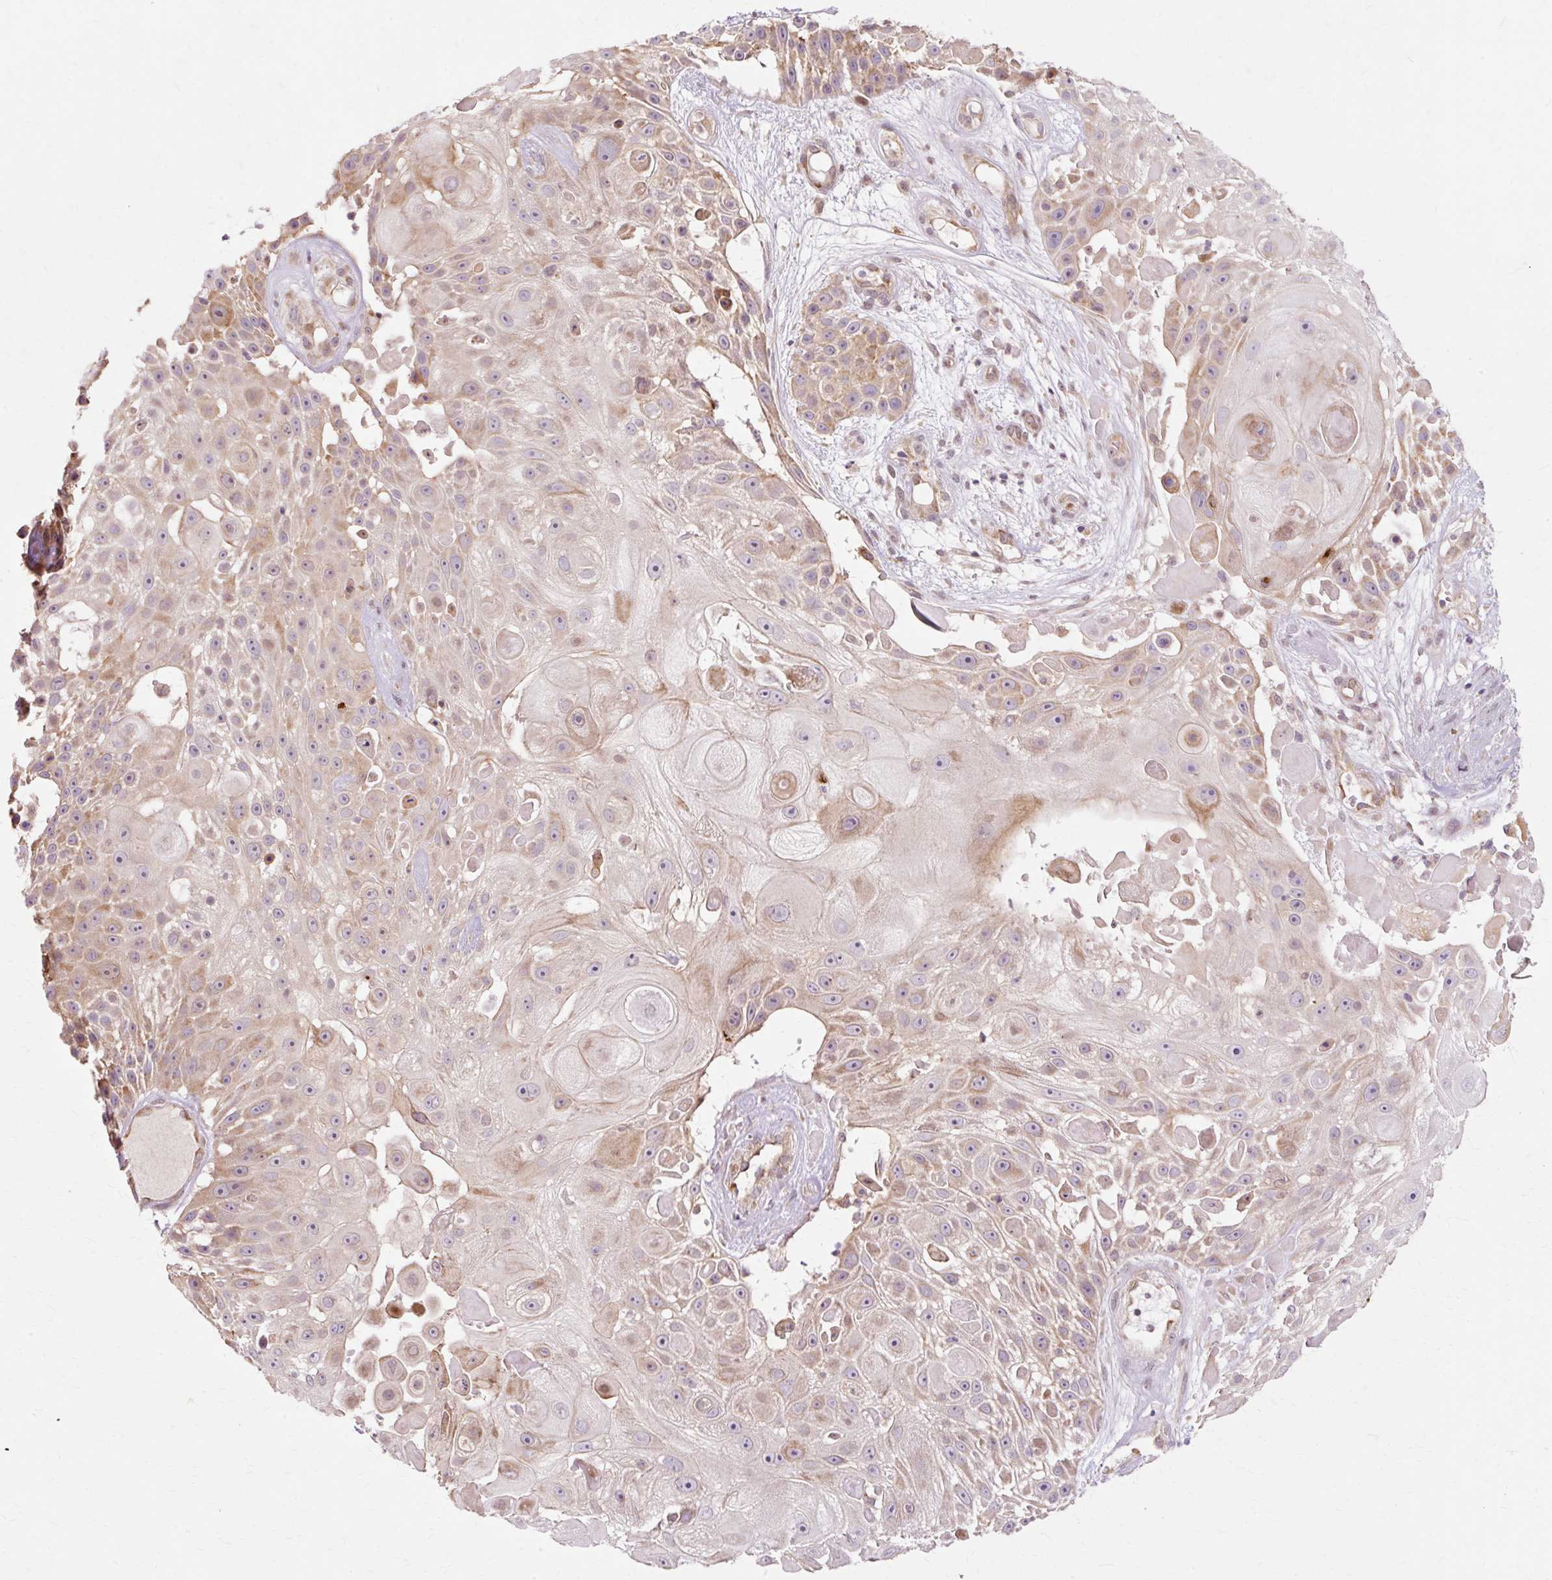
{"staining": {"intensity": "moderate", "quantity": ">75%", "location": "cytoplasmic/membranous"}, "tissue": "skin cancer", "cell_type": "Tumor cells", "image_type": "cancer", "snomed": [{"axis": "morphology", "description": "Squamous cell carcinoma, NOS"}, {"axis": "topography", "description": "Skin"}], "caption": "Immunohistochemical staining of human skin cancer demonstrates medium levels of moderate cytoplasmic/membranous positivity in about >75% of tumor cells.", "gene": "GEMIN2", "patient": {"sex": "female", "age": 86}}